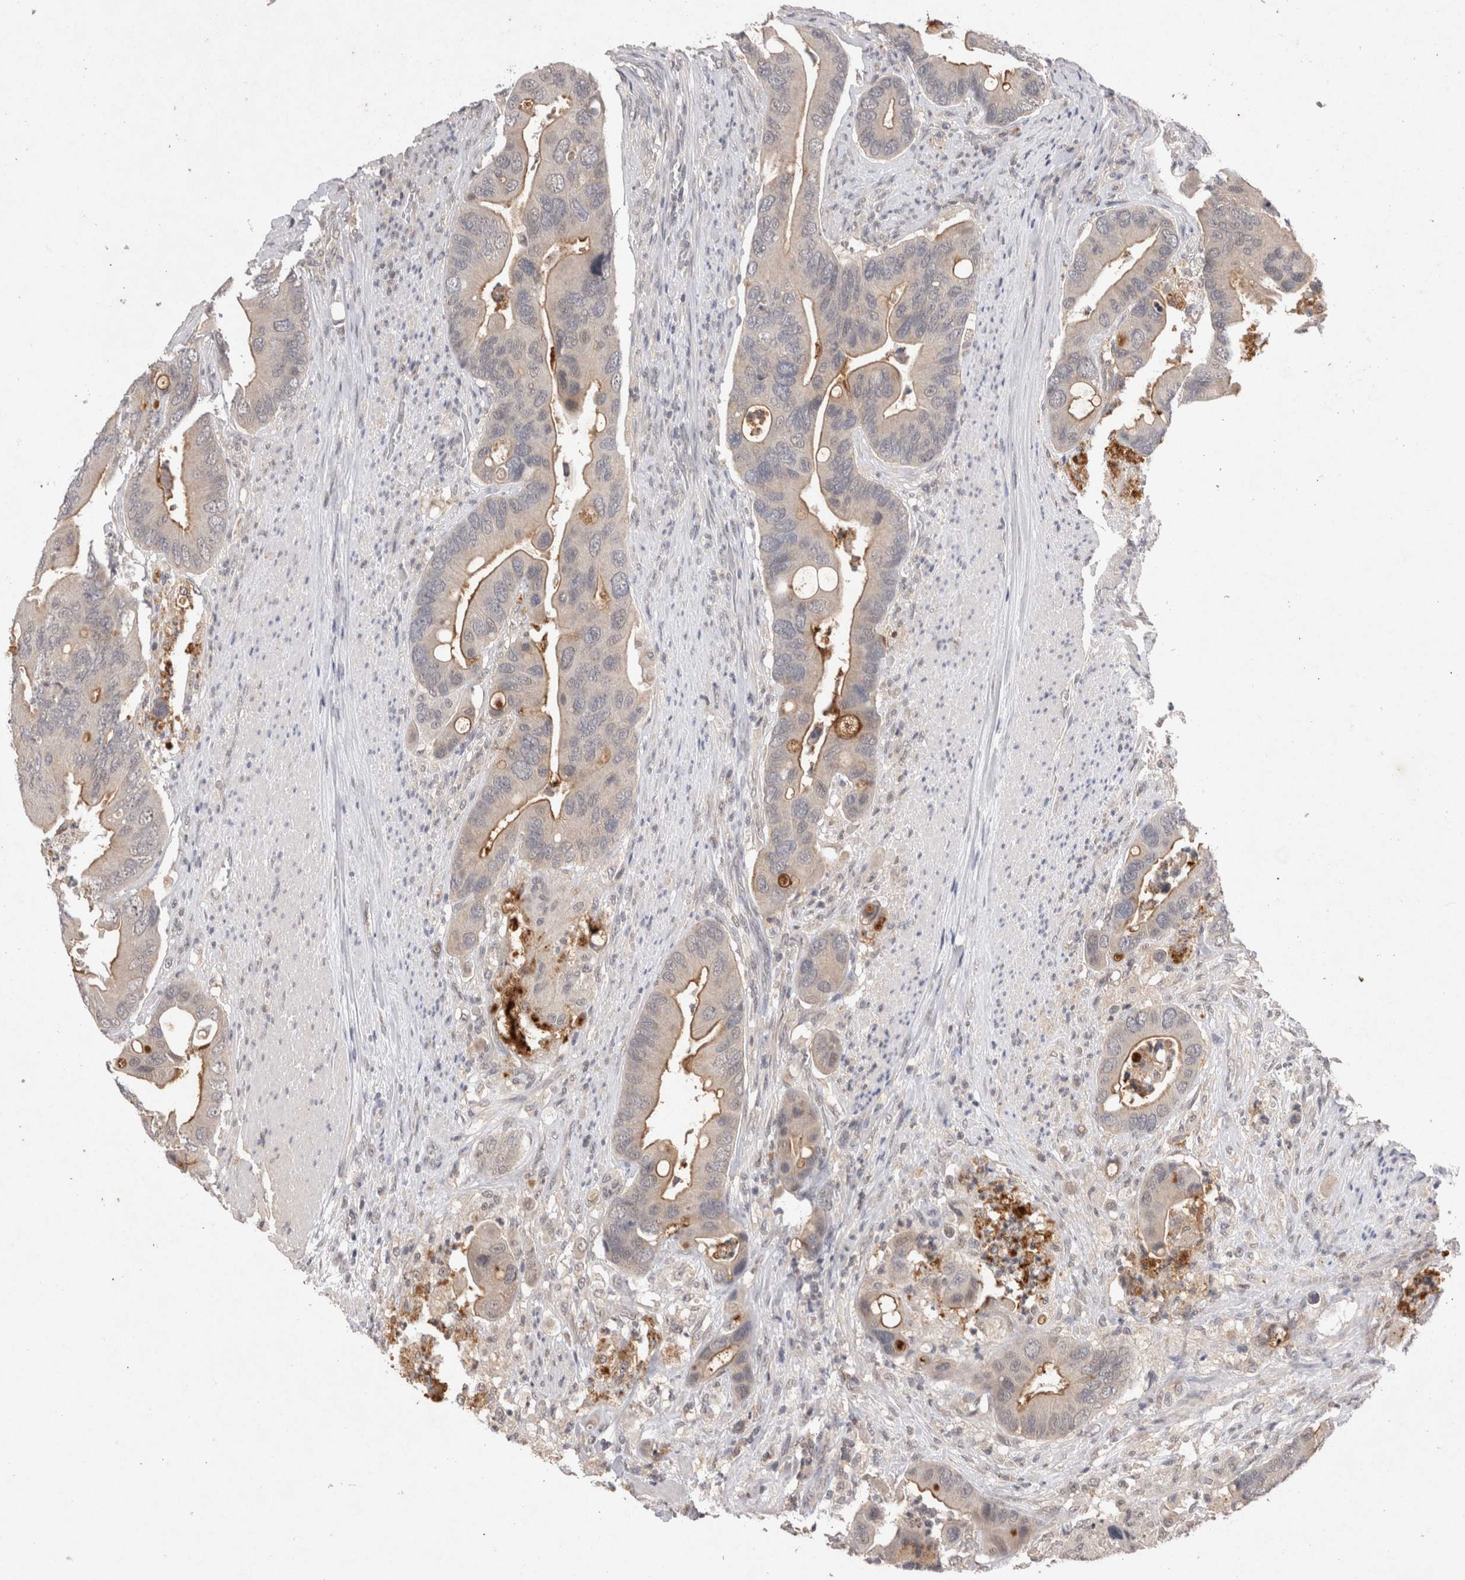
{"staining": {"intensity": "weak", "quantity": "25%-75%", "location": "cytoplasmic/membranous"}, "tissue": "colorectal cancer", "cell_type": "Tumor cells", "image_type": "cancer", "snomed": [{"axis": "morphology", "description": "Adenocarcinoma, NOS"}, {"axis": "topography", "description": "Rectum"}], "caption": "Immunohistochemical staining of human adenocarcinoma (colorectal) shows low levels of weak cytoplasmic/membranous positivity in approximately 25%-75% of tumor cells.", "gene": "RASSF3", "patient": {"sex": "female", "age": 57}}